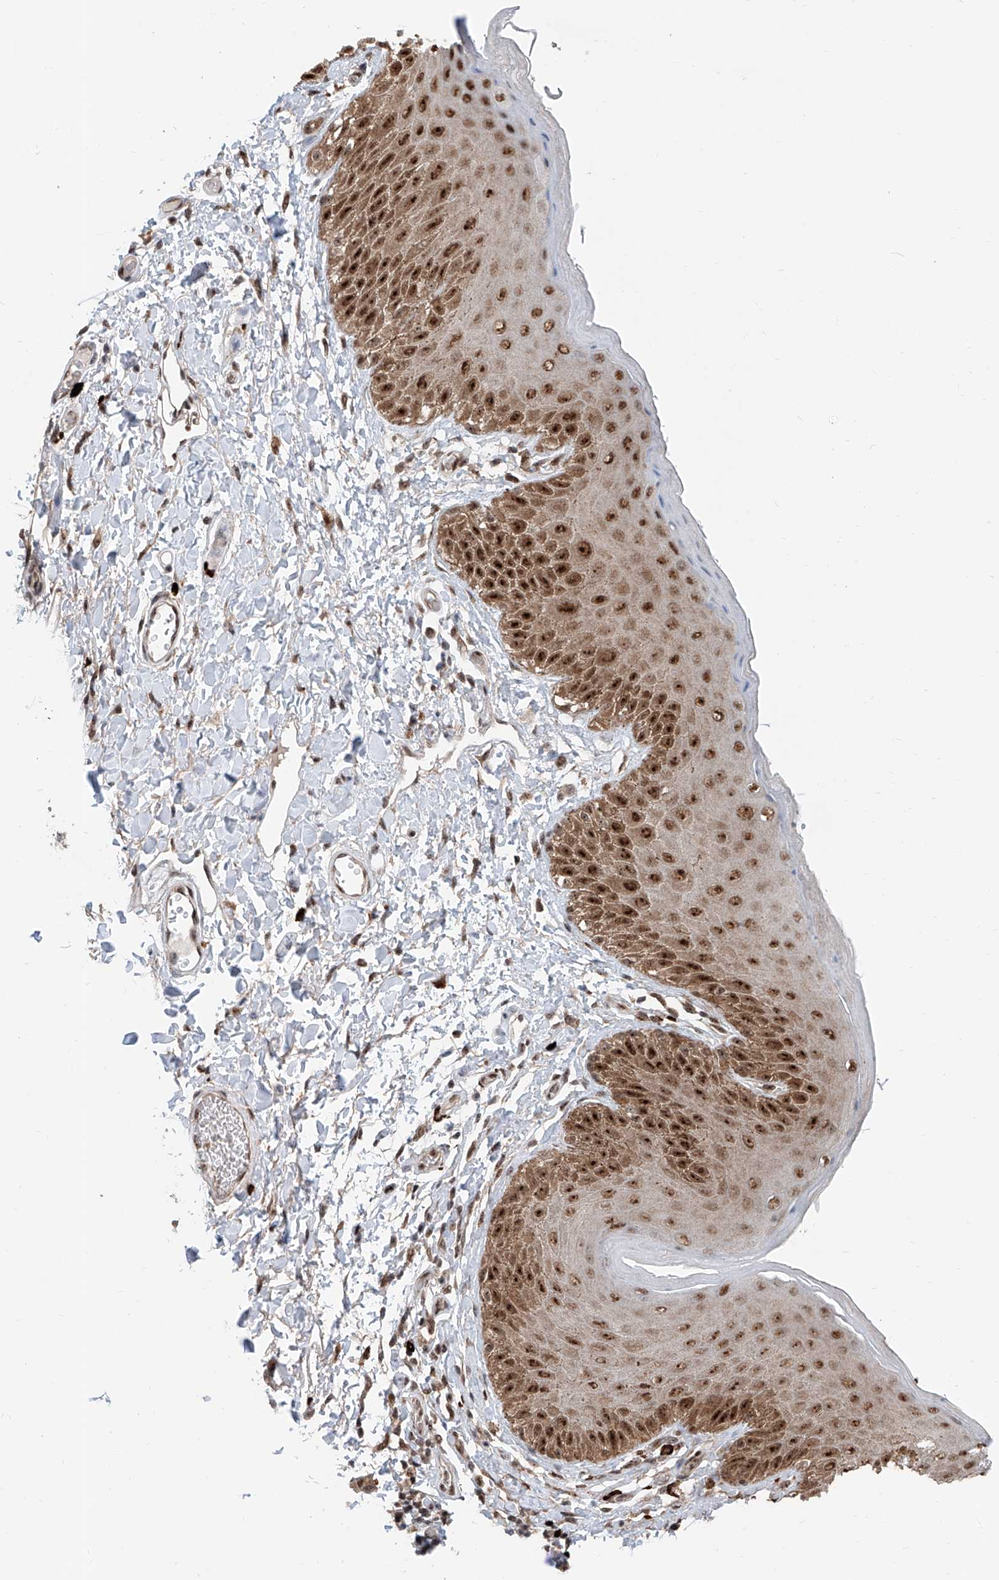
{"staining": {"intensity": "strong", "quantity": "25%-75%", "location": "cytoplasmic/membranous,nuclear"}, "tissue": "skin", "cell_type": "Epidermal cells", "image_type": "normal", "snomed": [{"axis": "morphology", "description": "Normal tissue, NOS"}, {"axis": "topography", "description": "Anal"}], "caption": "The immunohistochemical stain highlights strong cytoplasmic/membranous,nuclear positivity in epidermal cells of normal skin.", "gene": "SDE2", "patient": {"sex": "male", "age": 44}}